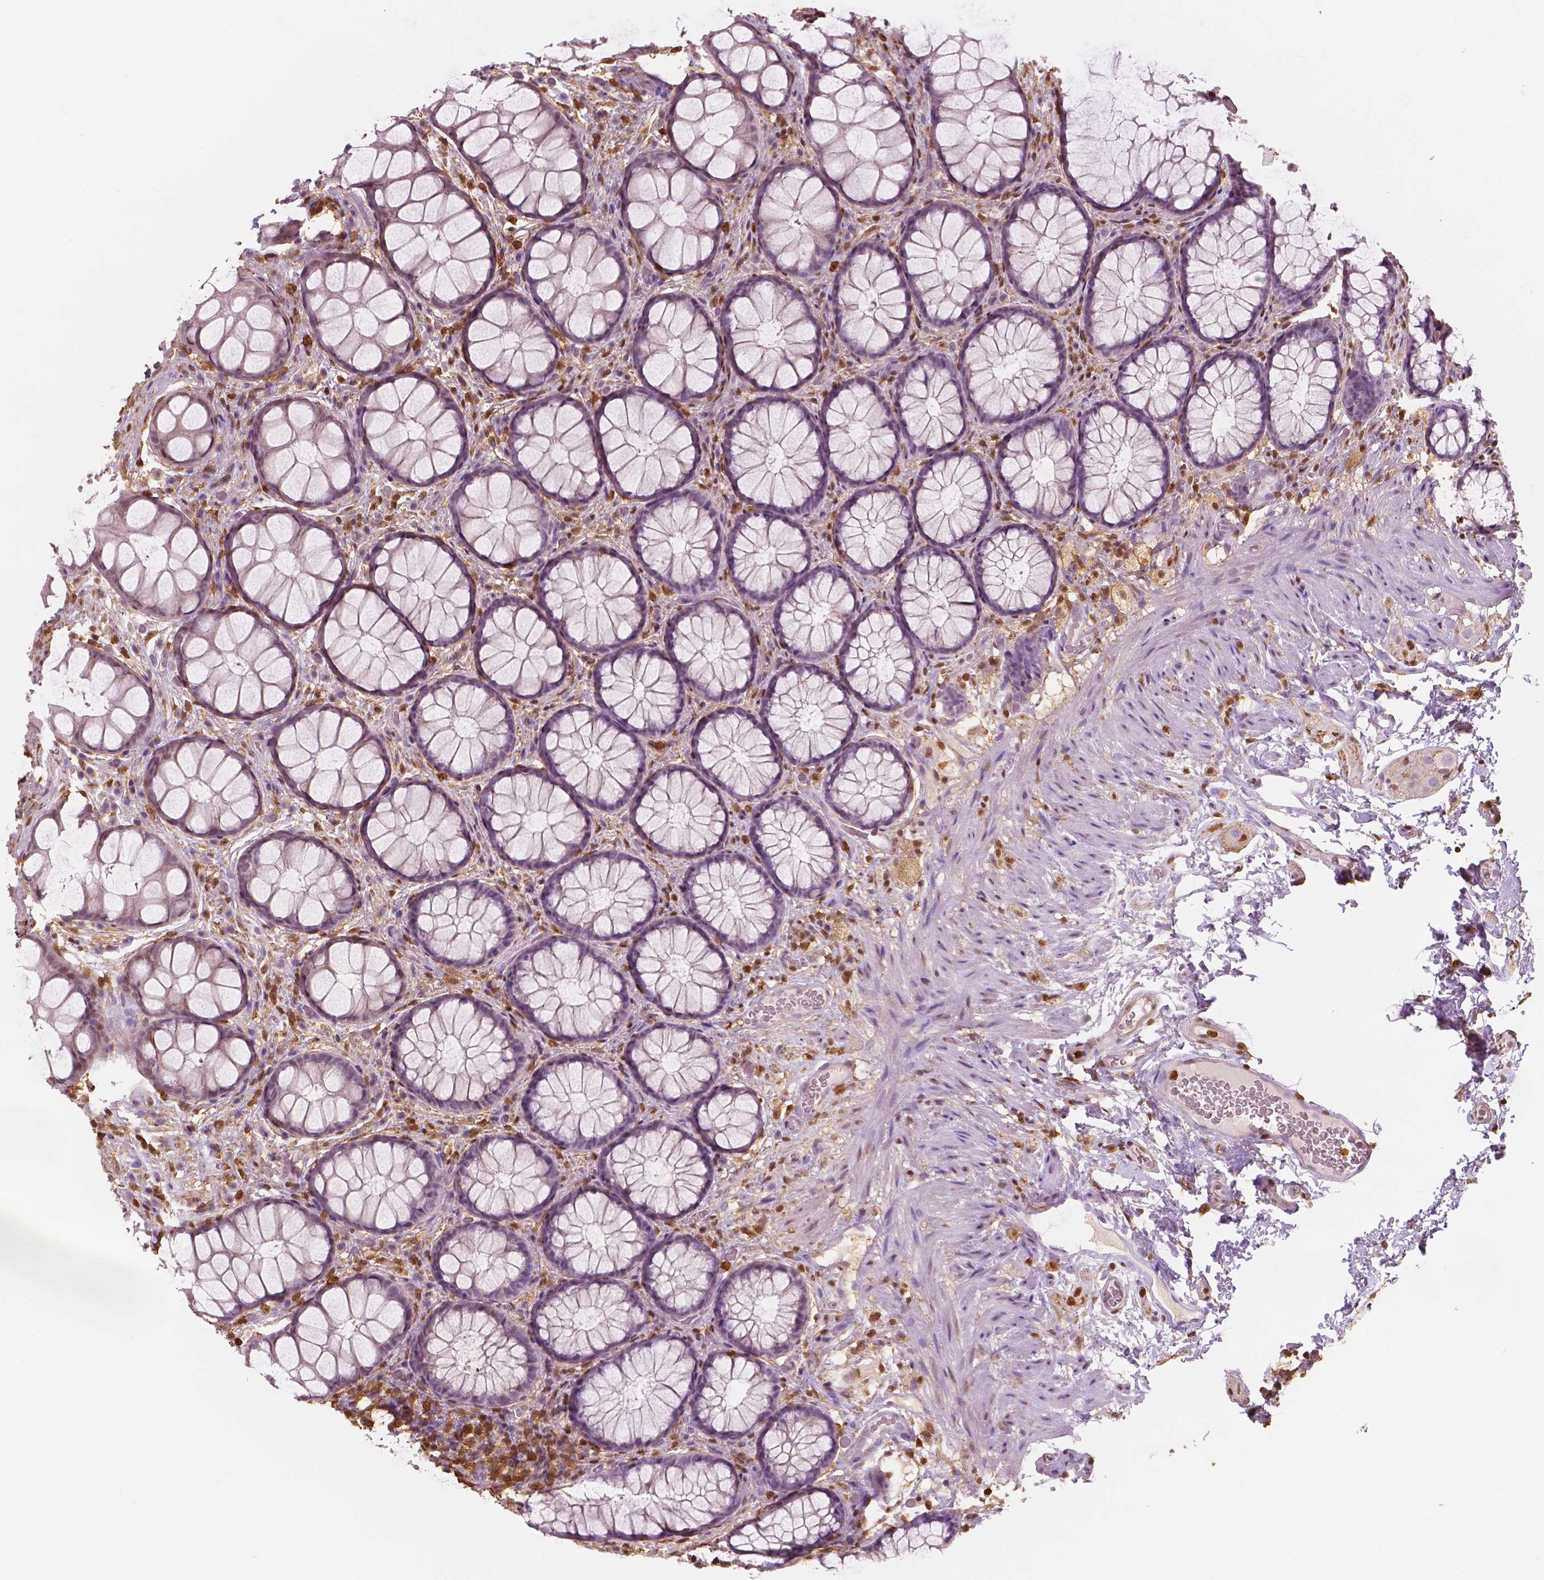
{"staining": {"intensity": "negative", "quantity": "none", "location": "none"}, "tissue": "rectum", "cell_type": "Glandular cells", "image_type": "normal", "snomed": [{"axis": "morphology", "description": "Normal tissue, NOS"}, {"axis": "topography", "description": "Rectum"}], "caption": "The histopathology image demonstrates no staining of glandular cells in benign rectum. (Brightfield microscopy of DAB immunohistochemistry (IHC) at high magnification).", "gene": "S100A4", "patient": {"sex": "female", "age": 62}}